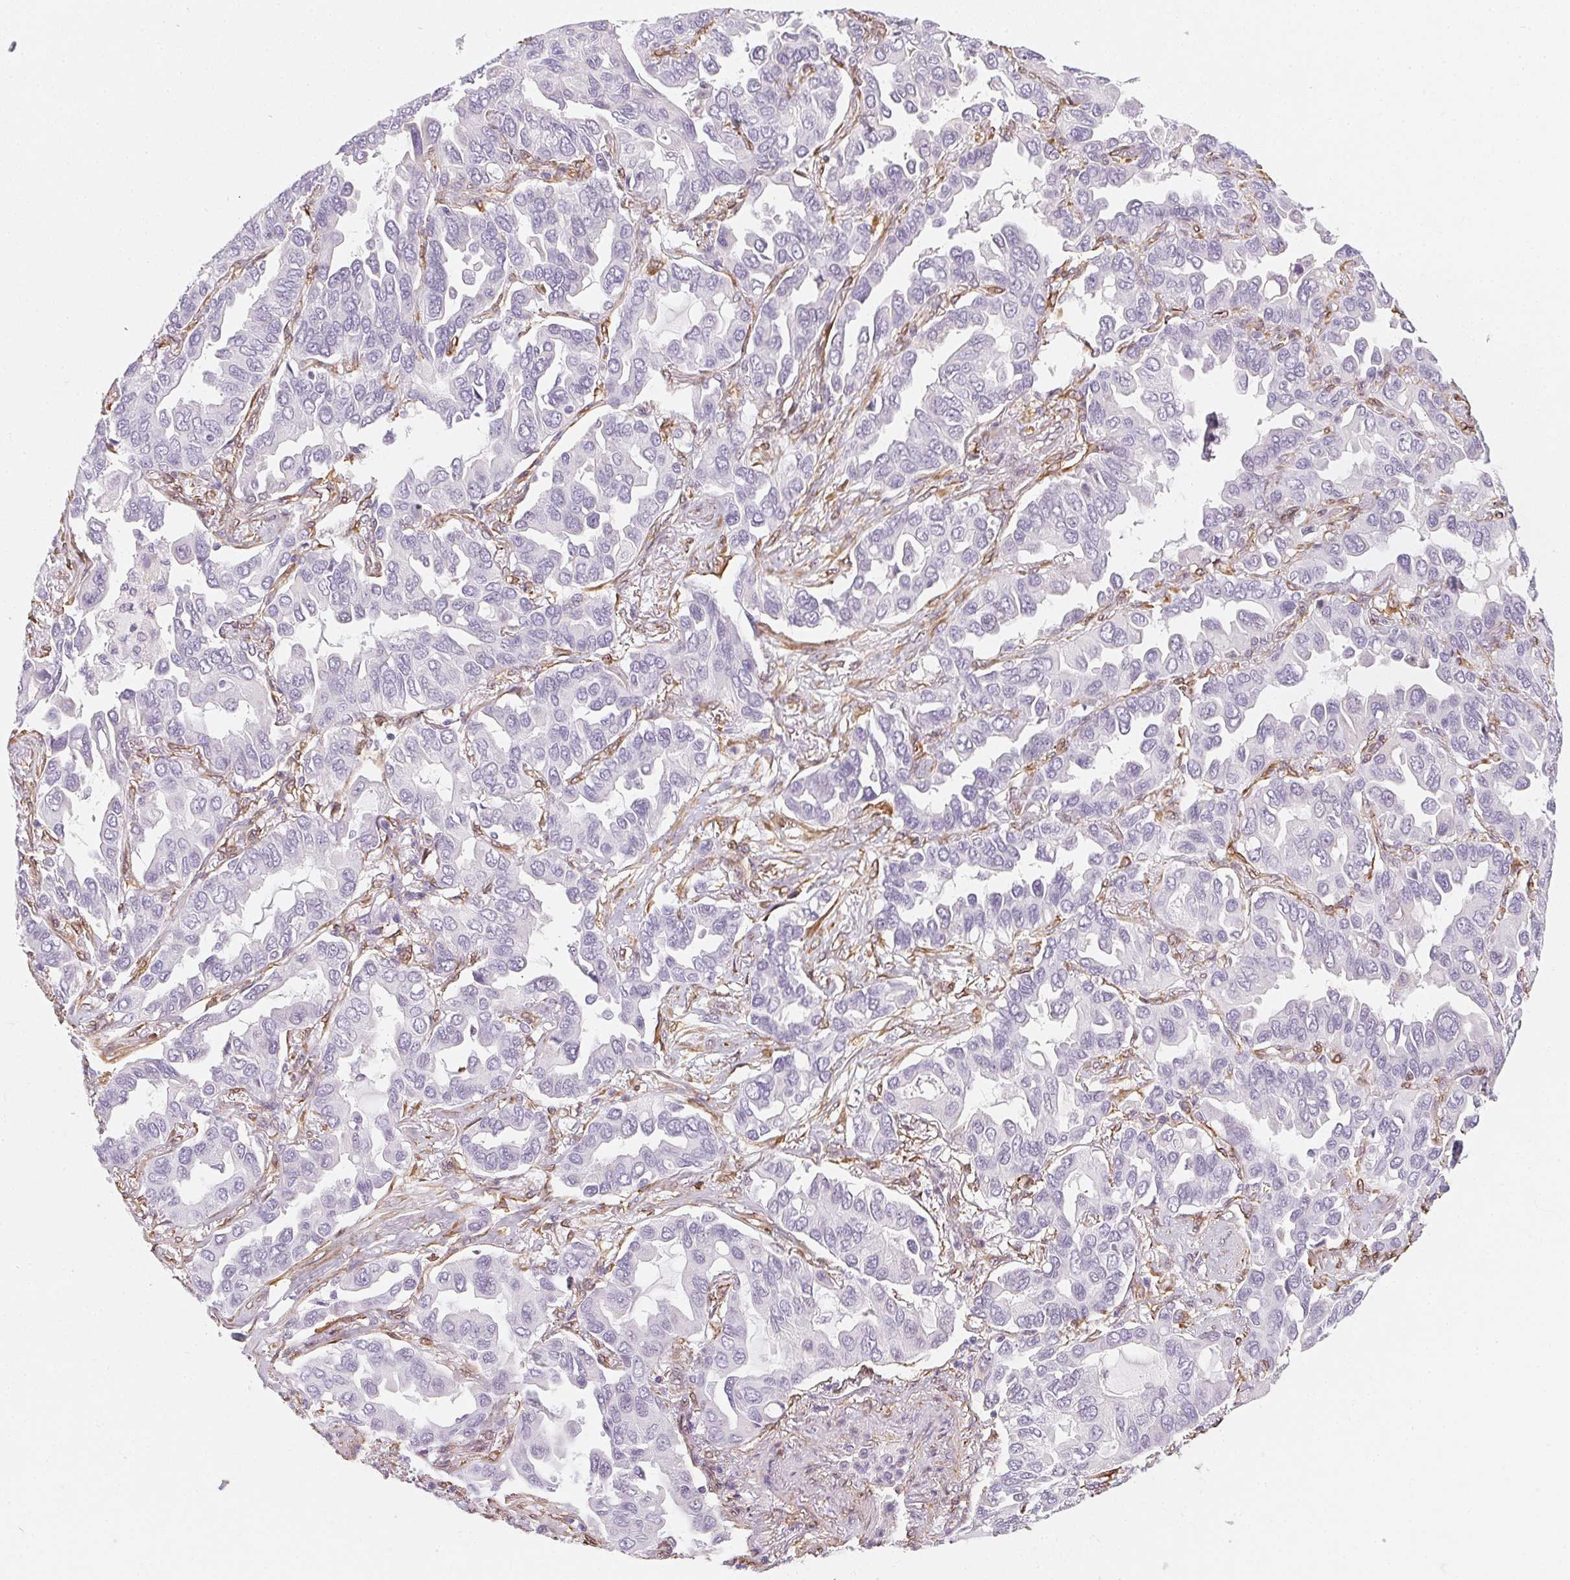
{"staining": {"intensity": "negative", "quantity": "none", "location": "none"}, "tissue": "lung cancer", "cell_type": "Tumor cells", "image_type": "cancer", "snomed": [{"axis": "morphology", "description": "Adenocarcinoma, NOS"}, {"axis": "topography", "description": "Lung"}], "caption": "Tumor cells show no significant protein positivity in adenocarcinoma (lung). (DAB (3,3'-diaminobenzidine) IHC visualized using brightfield microscopy, high magnification).", "gene": "RSBN1", "patient": {"sex": "male", "age": 64}}